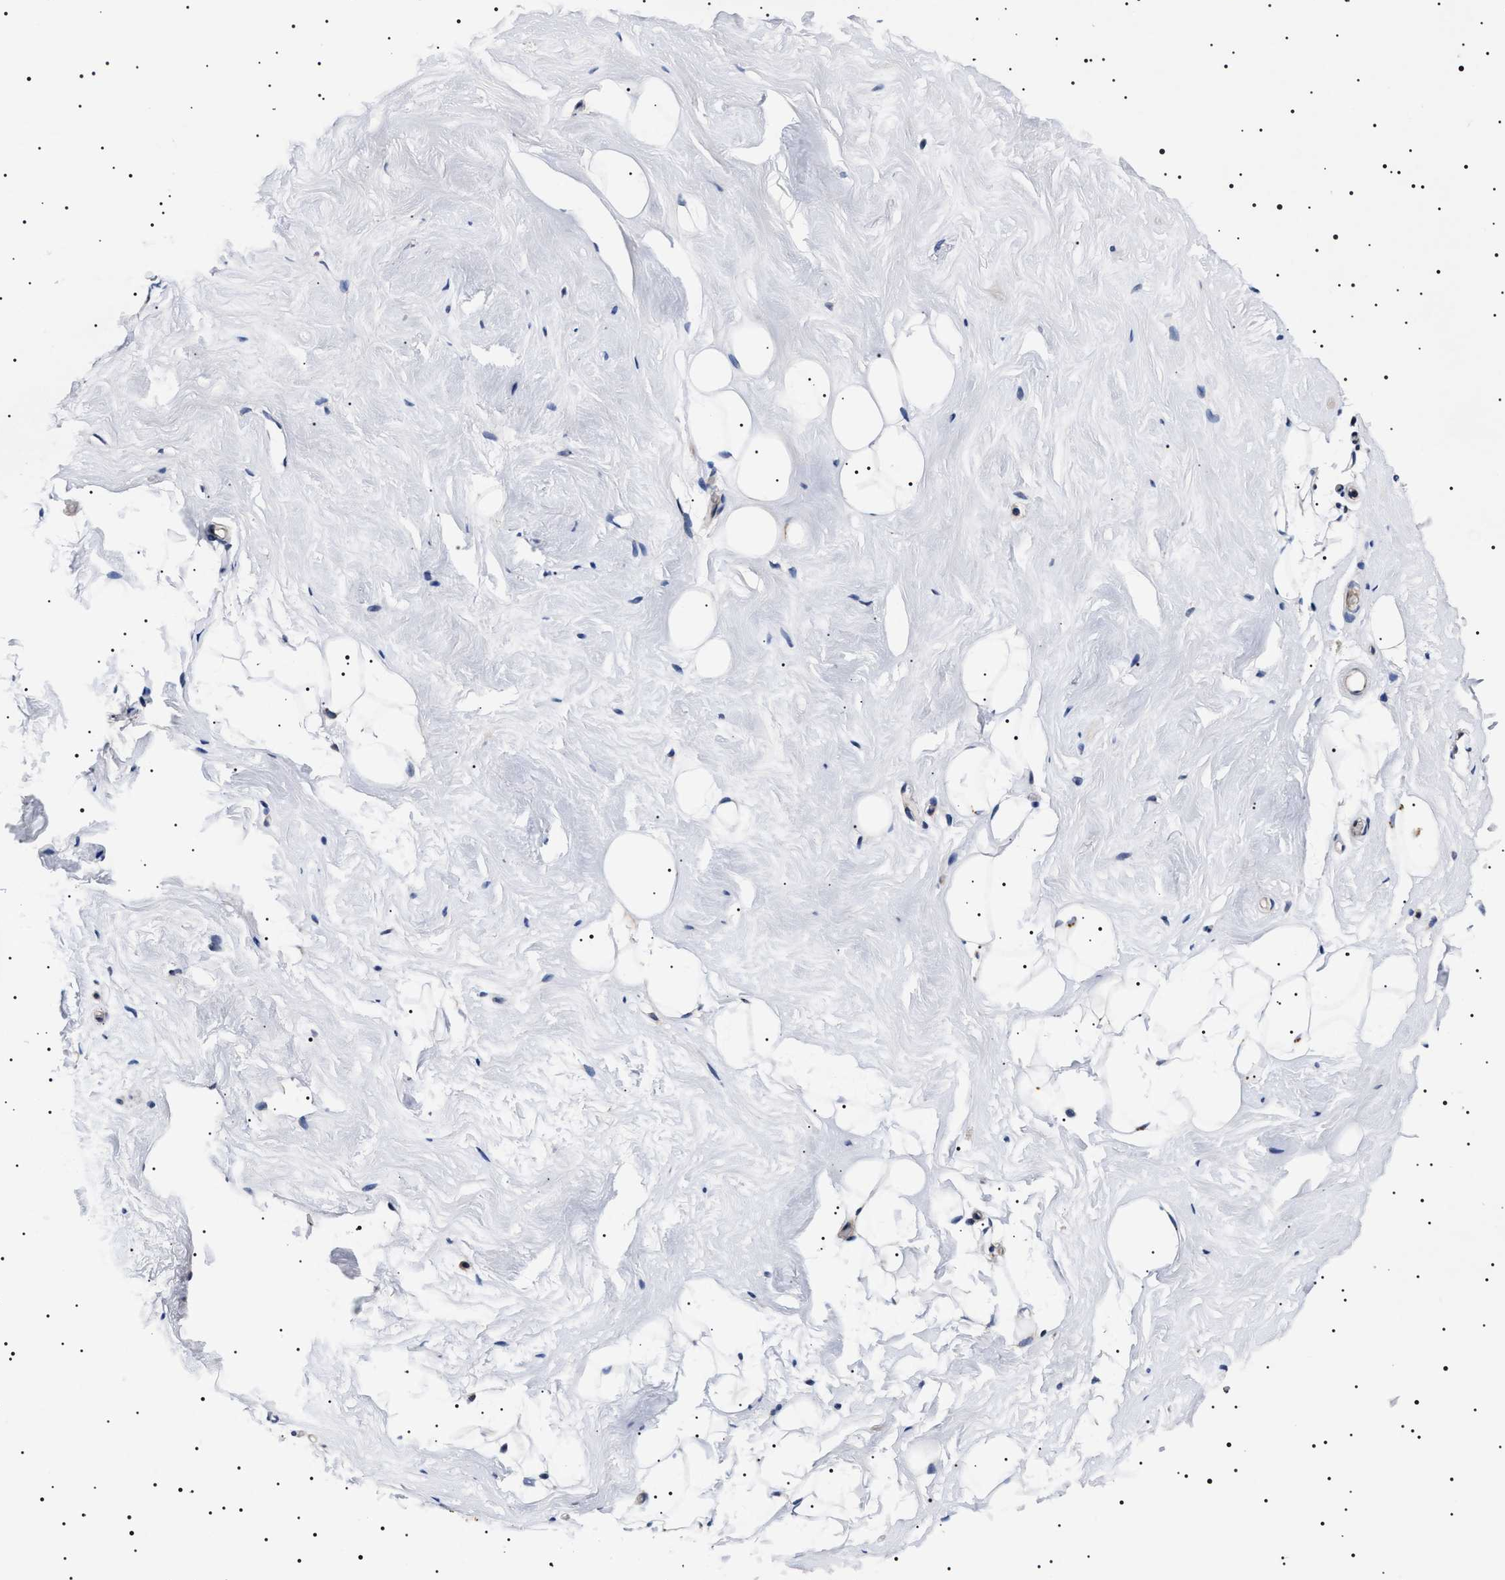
{"staining": {"intensity": "negative", "quantity": "none", "location": "none"}, "tissue": "breast", "cell_type": "Adipocytes", "image_type": "normal", "snomed": [{"axis": "morphology", "description": "Normal tissue, NOS"}, {"axis": "topography", "description": "Breast"}], "caption": "IHC histopathology image of benign breast stained for a protein (brown), which demonstrates no expression in adipocytes.", "gene": "SLC4A7", "patient": {"sex": "female", "age": 75}}